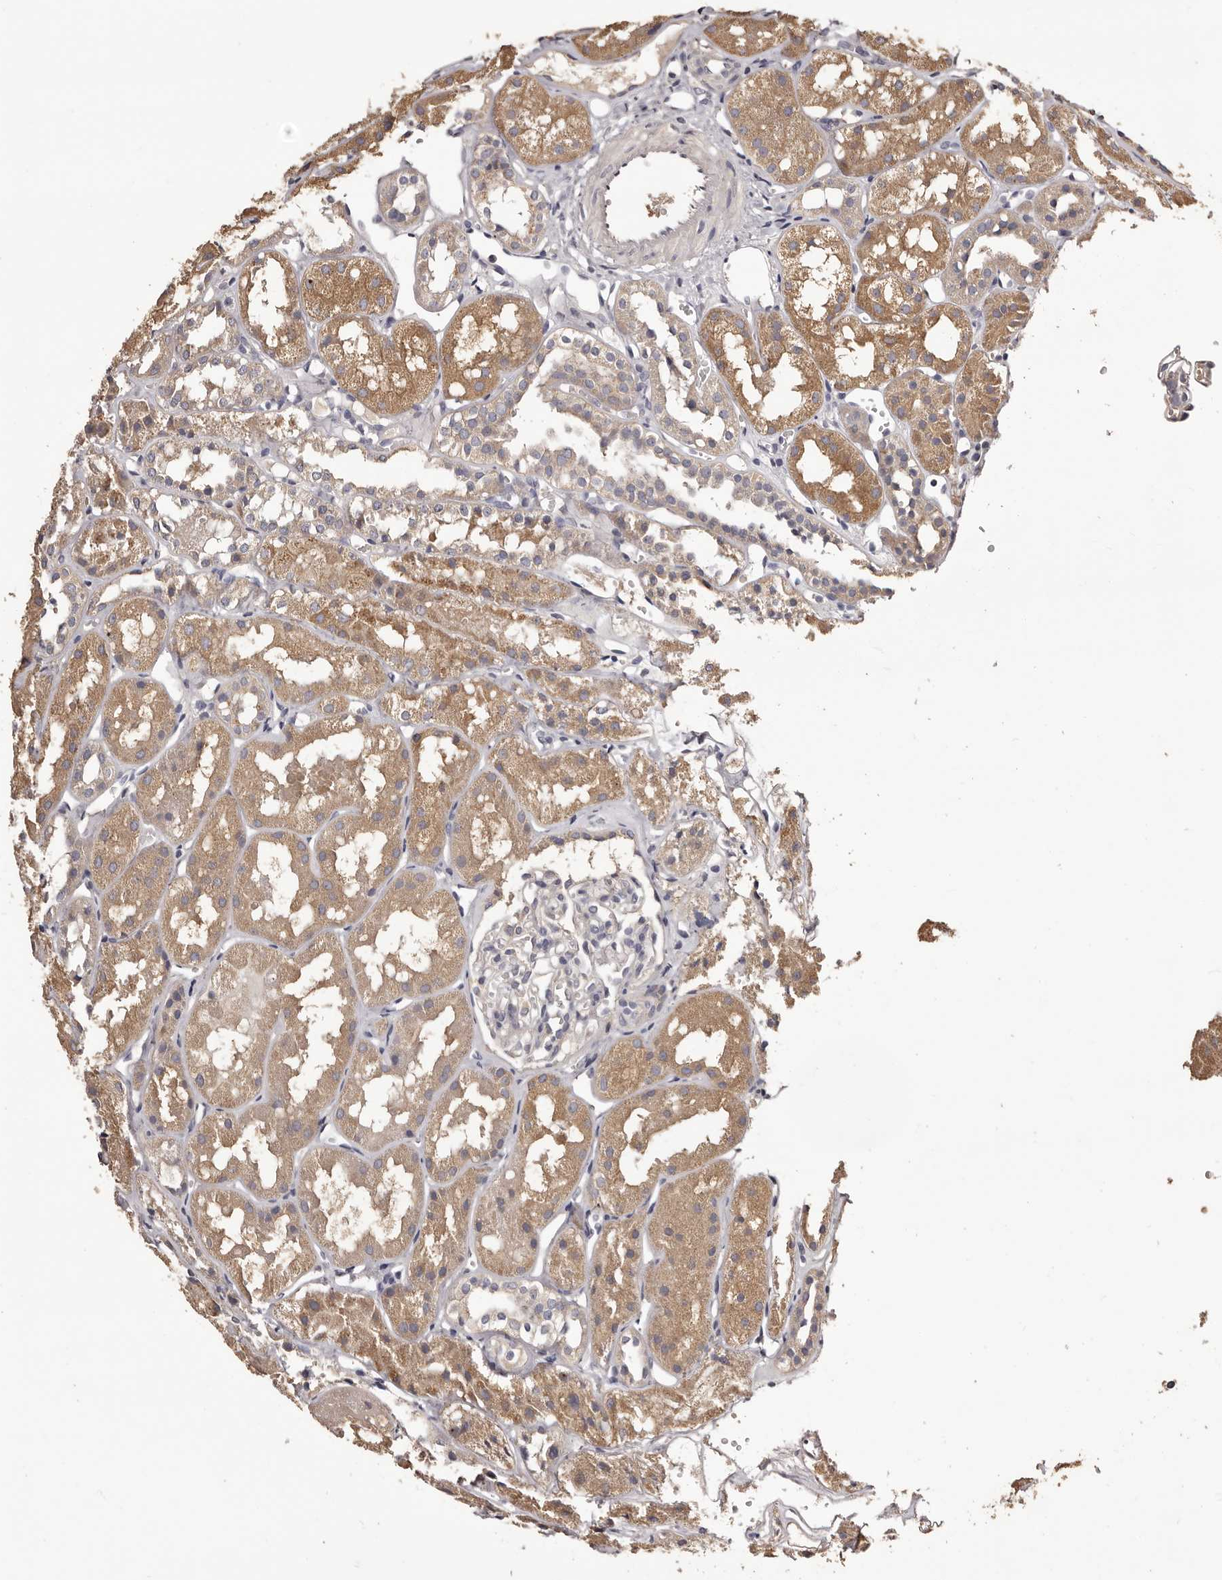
{"staining": {"intensity": "negative", "quantity": "none", "location": "none"}, "tissue": "kidney", "cell_type": "Cells in glomeruli", "image_type": "normal", "snomed": [{"axis": "morphology", "description": "Normal tissue, NOS"}, {"axis": "topography", "description": "Kidney"}], "caption": "A high-resolution histopathology image shows immunohistochemistry staining of normal kidney, which exhibits no significant positivity in cells in glomeruli. (Stains: DAB IHC with hematoxylin counter stain, Microscopy: brightfield microscopy at high magnification).", "gene": "ETNK1", "patient": {"sex": "male", "age": 16}}